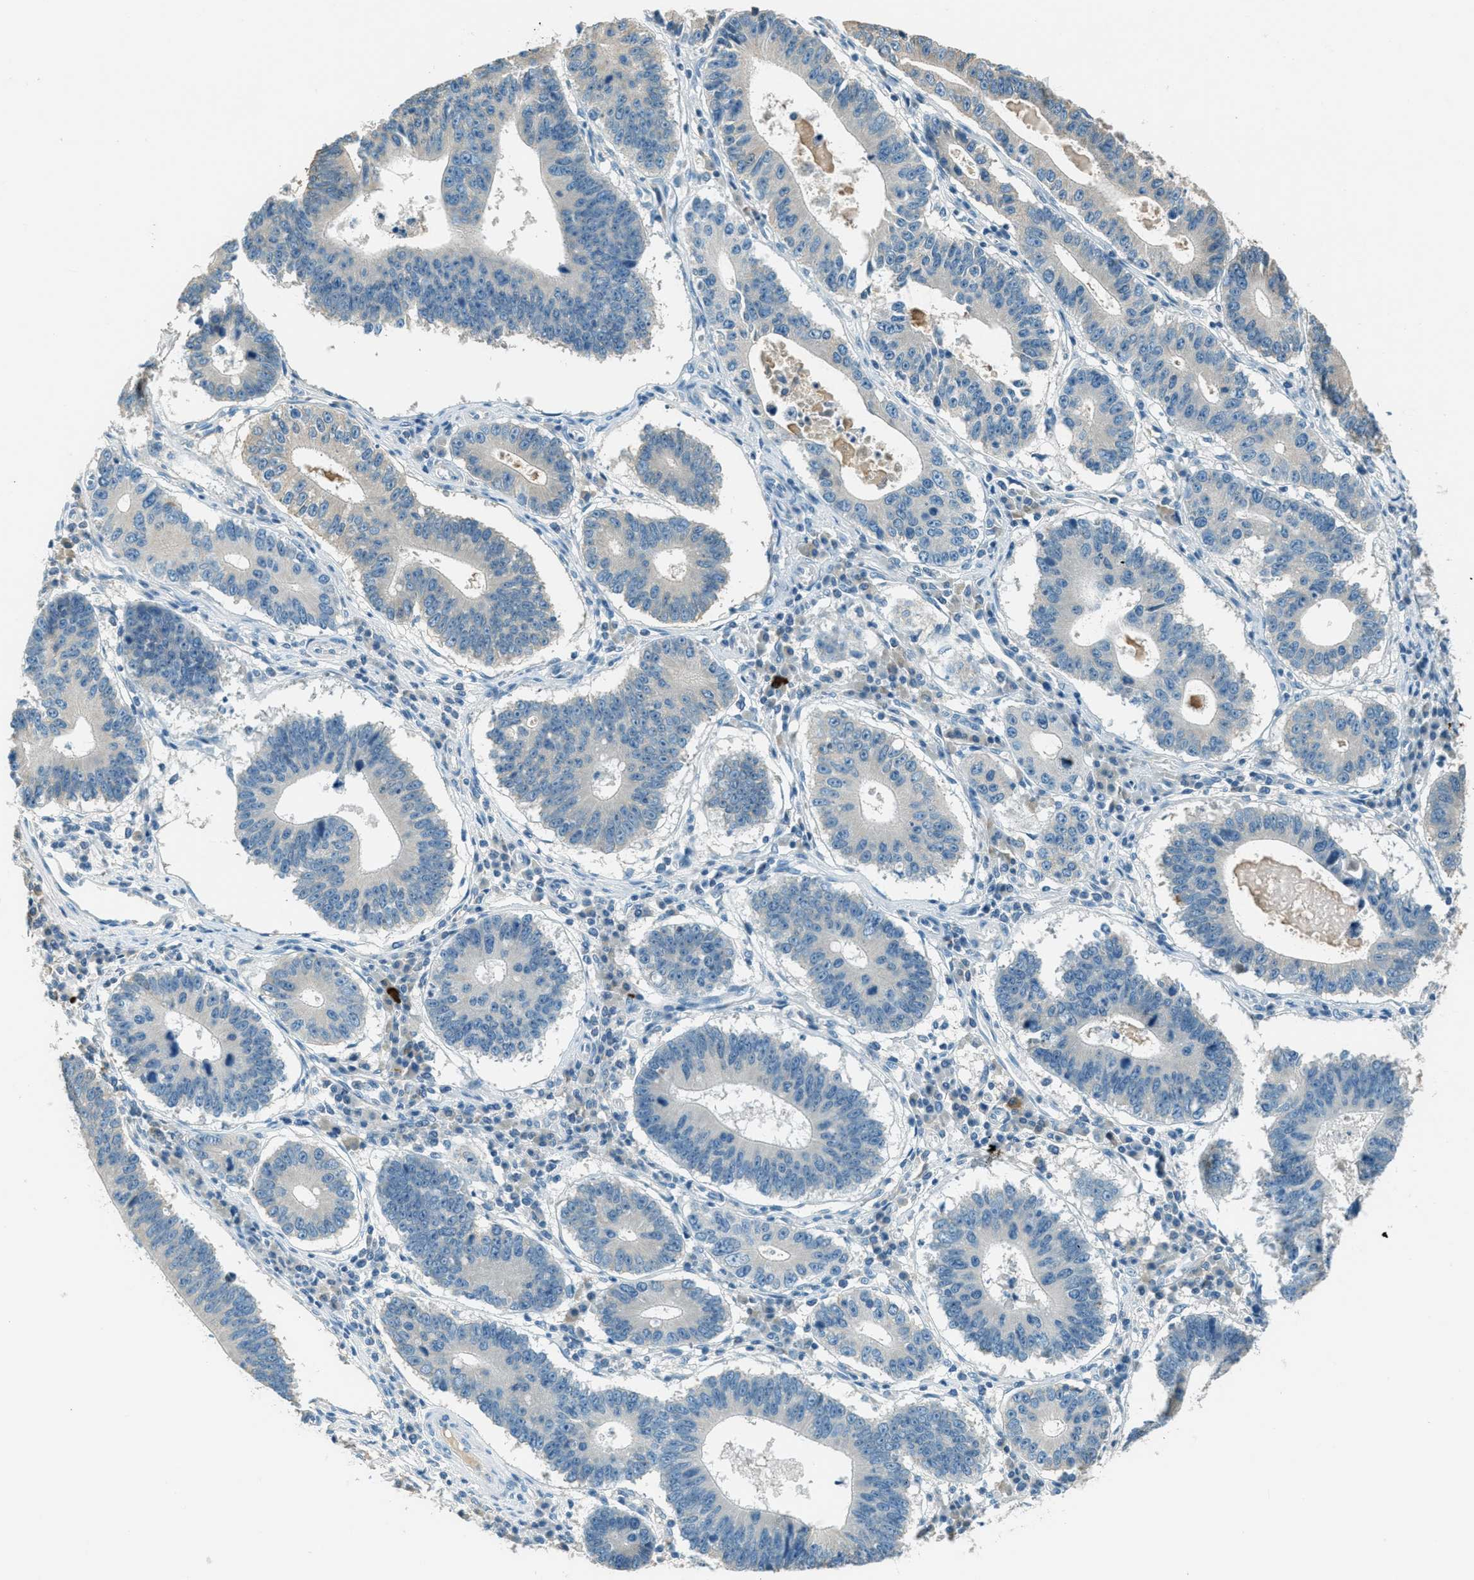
{"staining": {"intensity": "negative", "quantity": "none", "location": "none"}, "tissue": "stomach cancer", "cell_type": "Tumor cells", "image_type": "cancer", "snomed": [{"axis": "morphology", "description": "Adenocarcinoma, NOS"}, {"axis": "topography", "description": "Stomach"}], "caption": "A micrograph of human adenocarcinoma (stomach) is negative for staining in tumor cells.", "gene": "MSLN", "patient": {"sex": "male", "age": 59}}